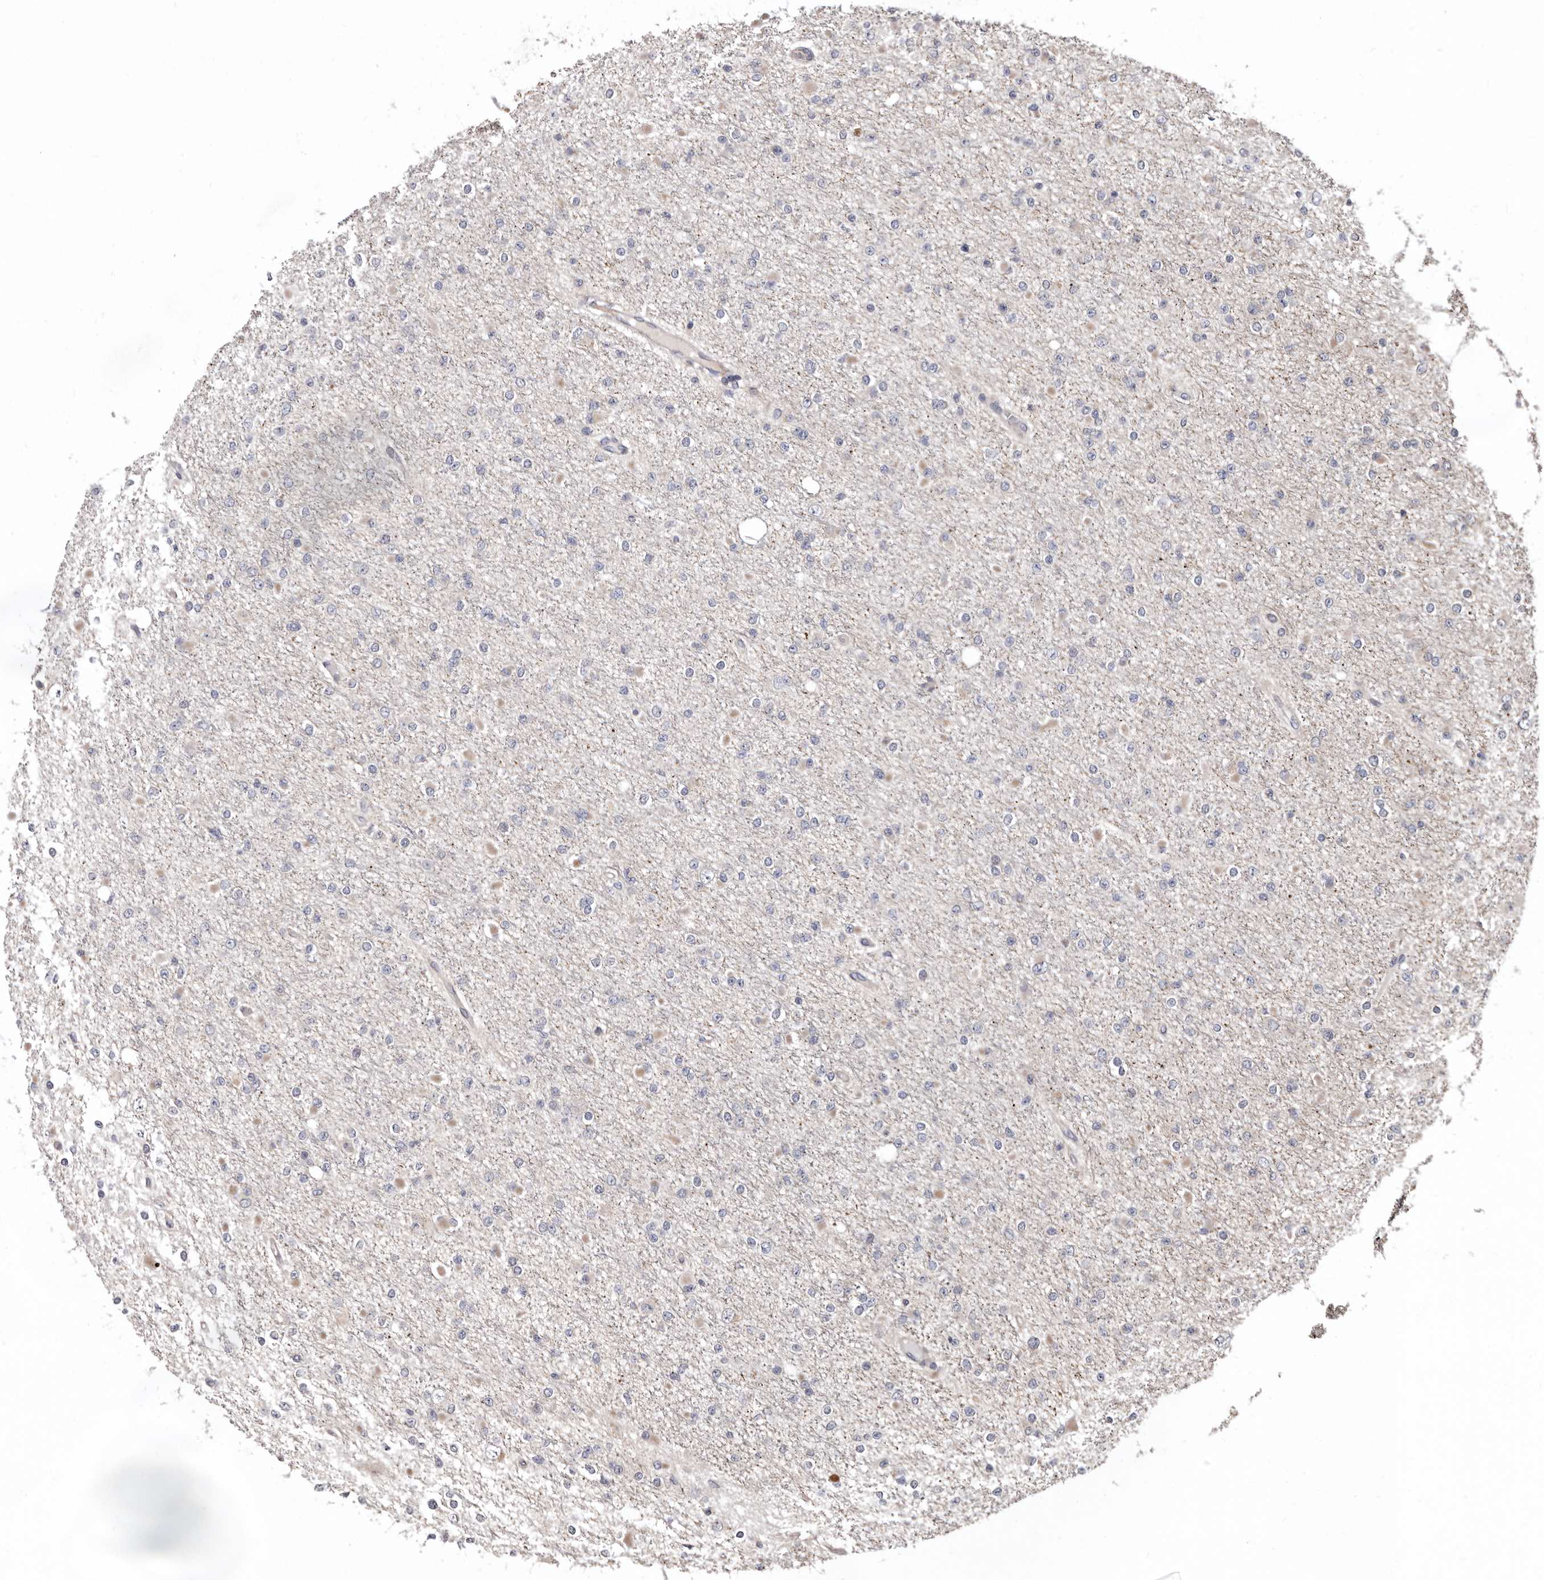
{"staining": {"intensity": "negative", "quantity": "none", "location": "none"}, "tissue": "glioma", "cell_type": "Tumor cells", "image_type": "cancer", "snomed": [{"axis": "morphology", "description": "Glioma, malignant, Low grade"}, {"axis": "topography", "description": "Brain"}], "caption": "Tumor cells show no significant protein expression in malignant low-grade glioma.", "gene": "WEE2", "patient": {"sex": "female", "age": 22}}